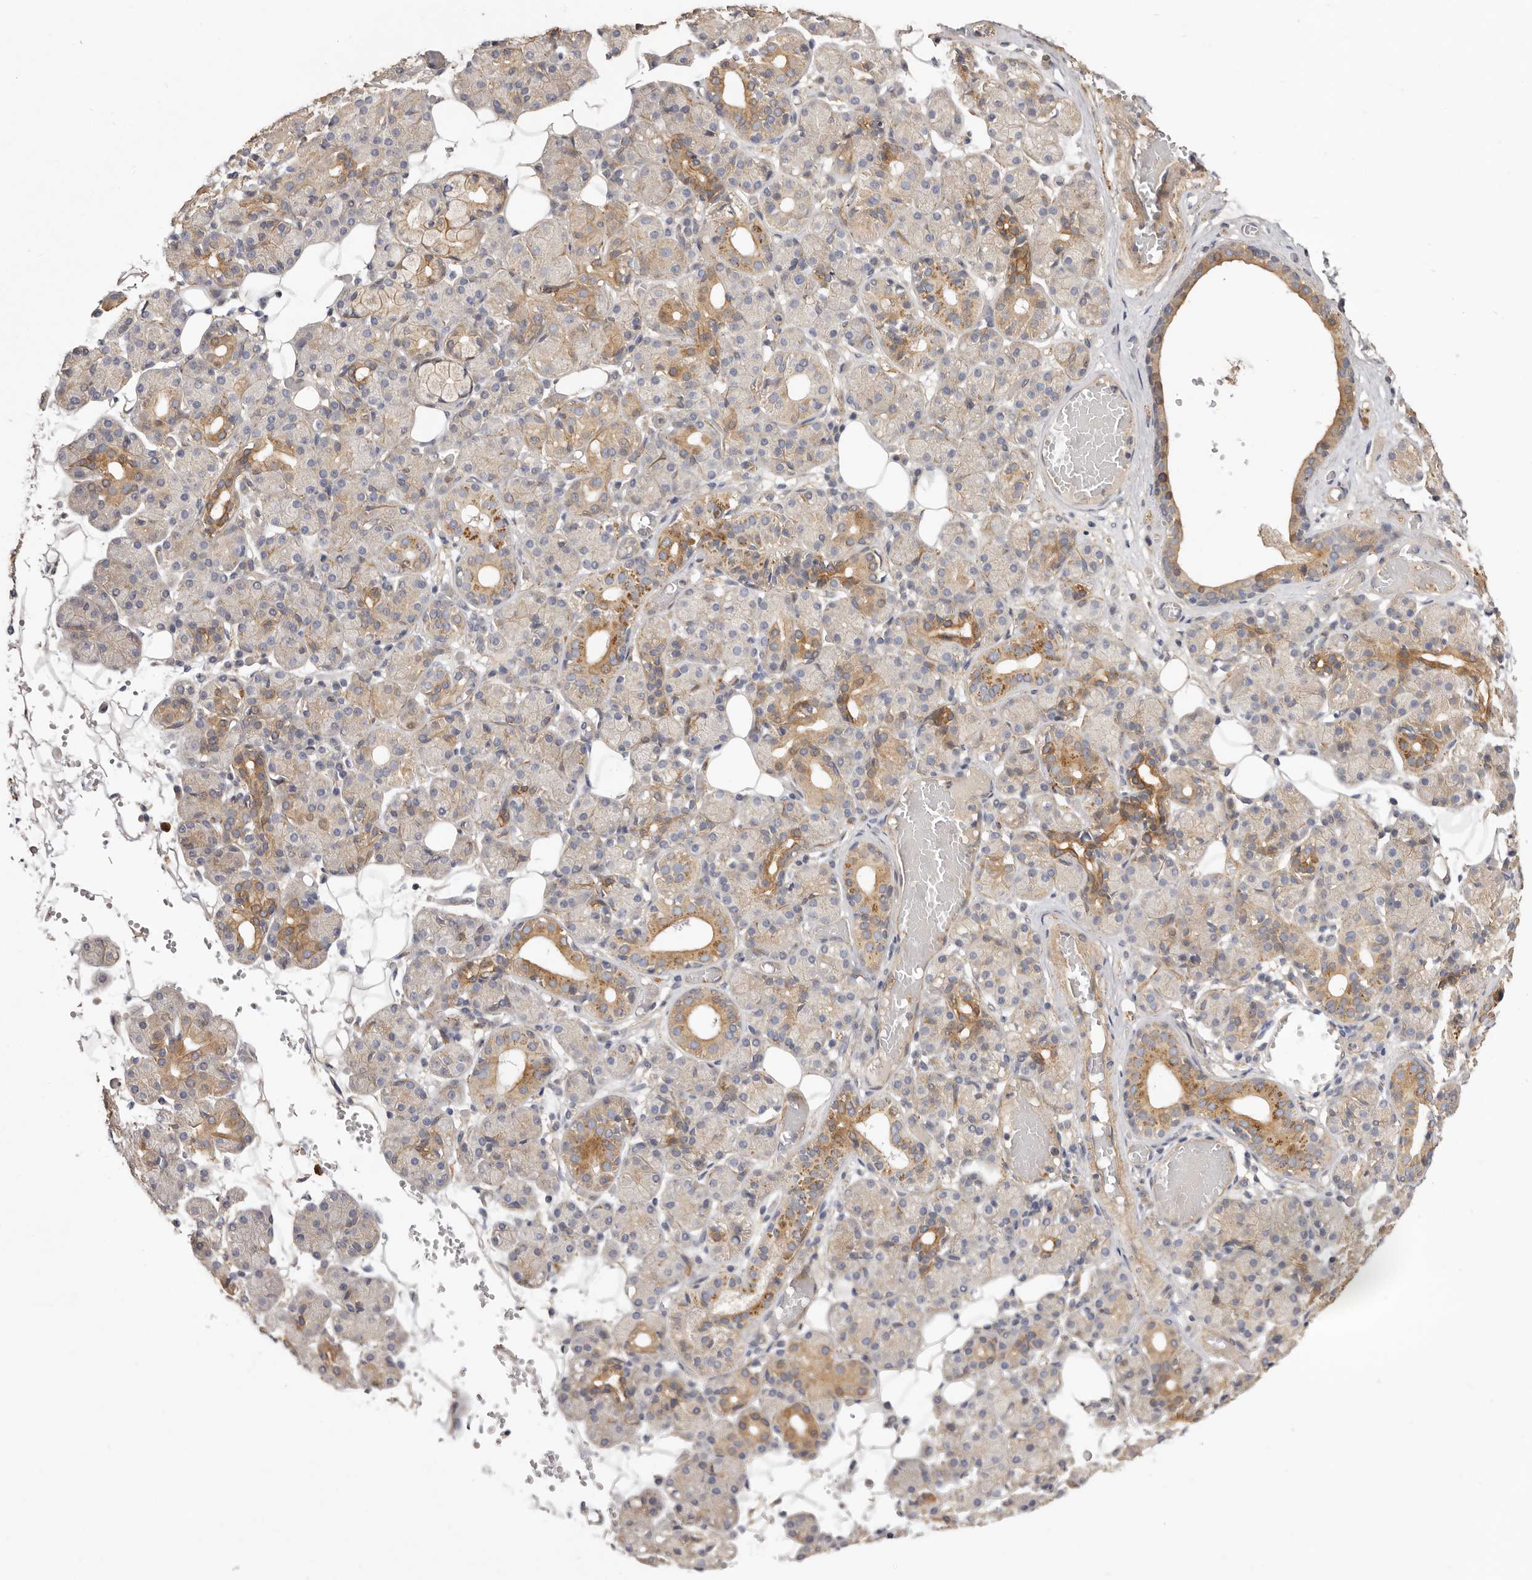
{"staining": {"intensity": "moderate", "quantity": "<25%", "location": "cytoplasmic/membranous"}, "tissue": "salivary gland", "cell_type": "Glandular cells", "image_type": "normal", "snomed": [{"axis": "morphology", "description": "Normal tissue, NOS"}, {"axis": "topography", "description": "Salivary gland"}], "caption": "Salivary gland stained for a protein (brown) displays moderate cytoplasmic/membranous positive staining in approximately <25% of glandular cells.", "gene": "ADAMTS9", "patient": {"sex": "male", "age": 63}}